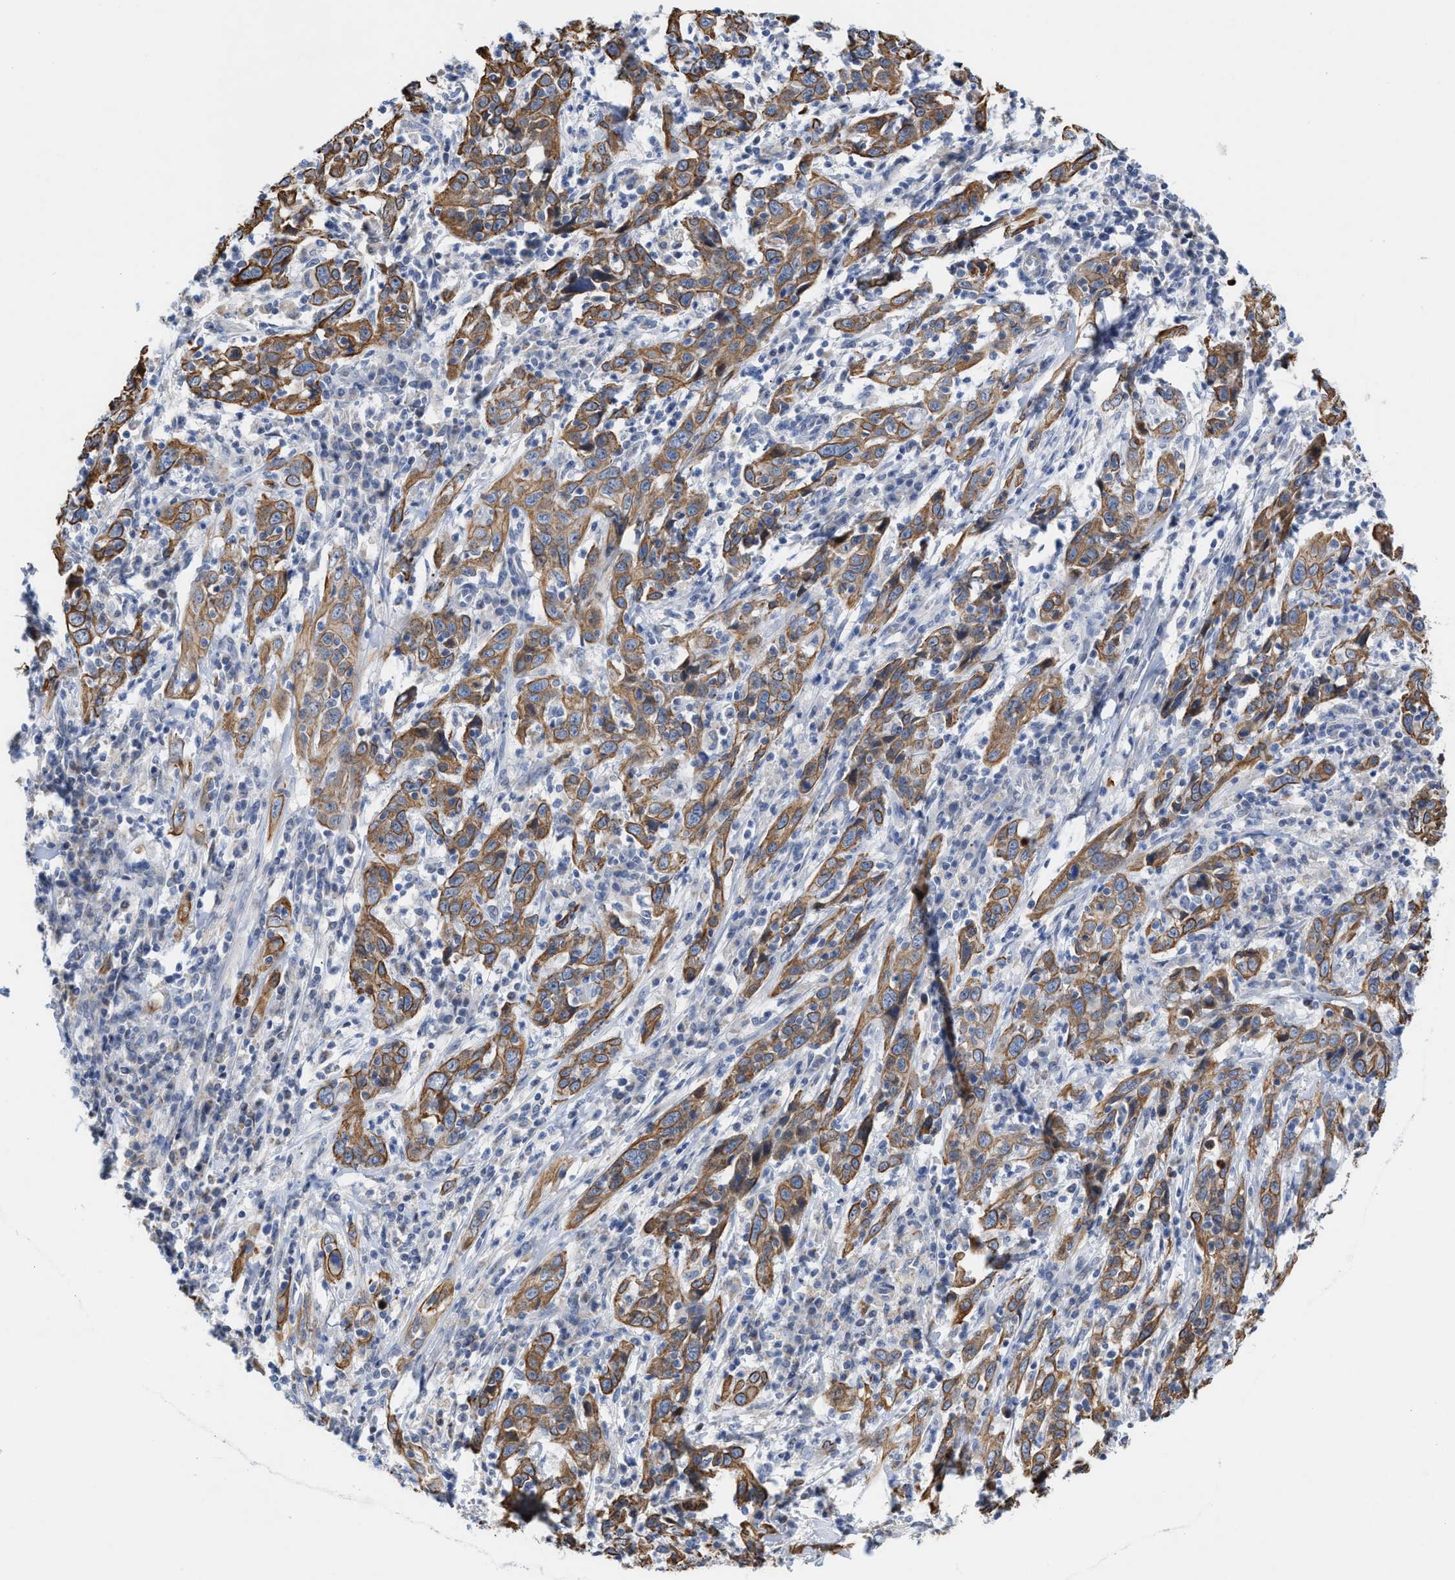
{"staining": {"intensity": "moderate", "quantity": ">75%", "location": "cytoplasmic/membranous"}, "tissue": "cervical cancer", "cell_type": "Tumor cells", "image_type": "cancer", "snomed": [{"axis": "morphology", "description": "Squamous cell carcinoma, NOS"}, {"axis": "topography", "description": "Cervix"}], "caption": "An image of human squamous cell carcinoma (cervical) stained for a protein exhibits moderate cytoplasmic/membranous brown staining in tumor cells.", "gene": "JAG1", "patient": {"sex": "female", "age": 46}}